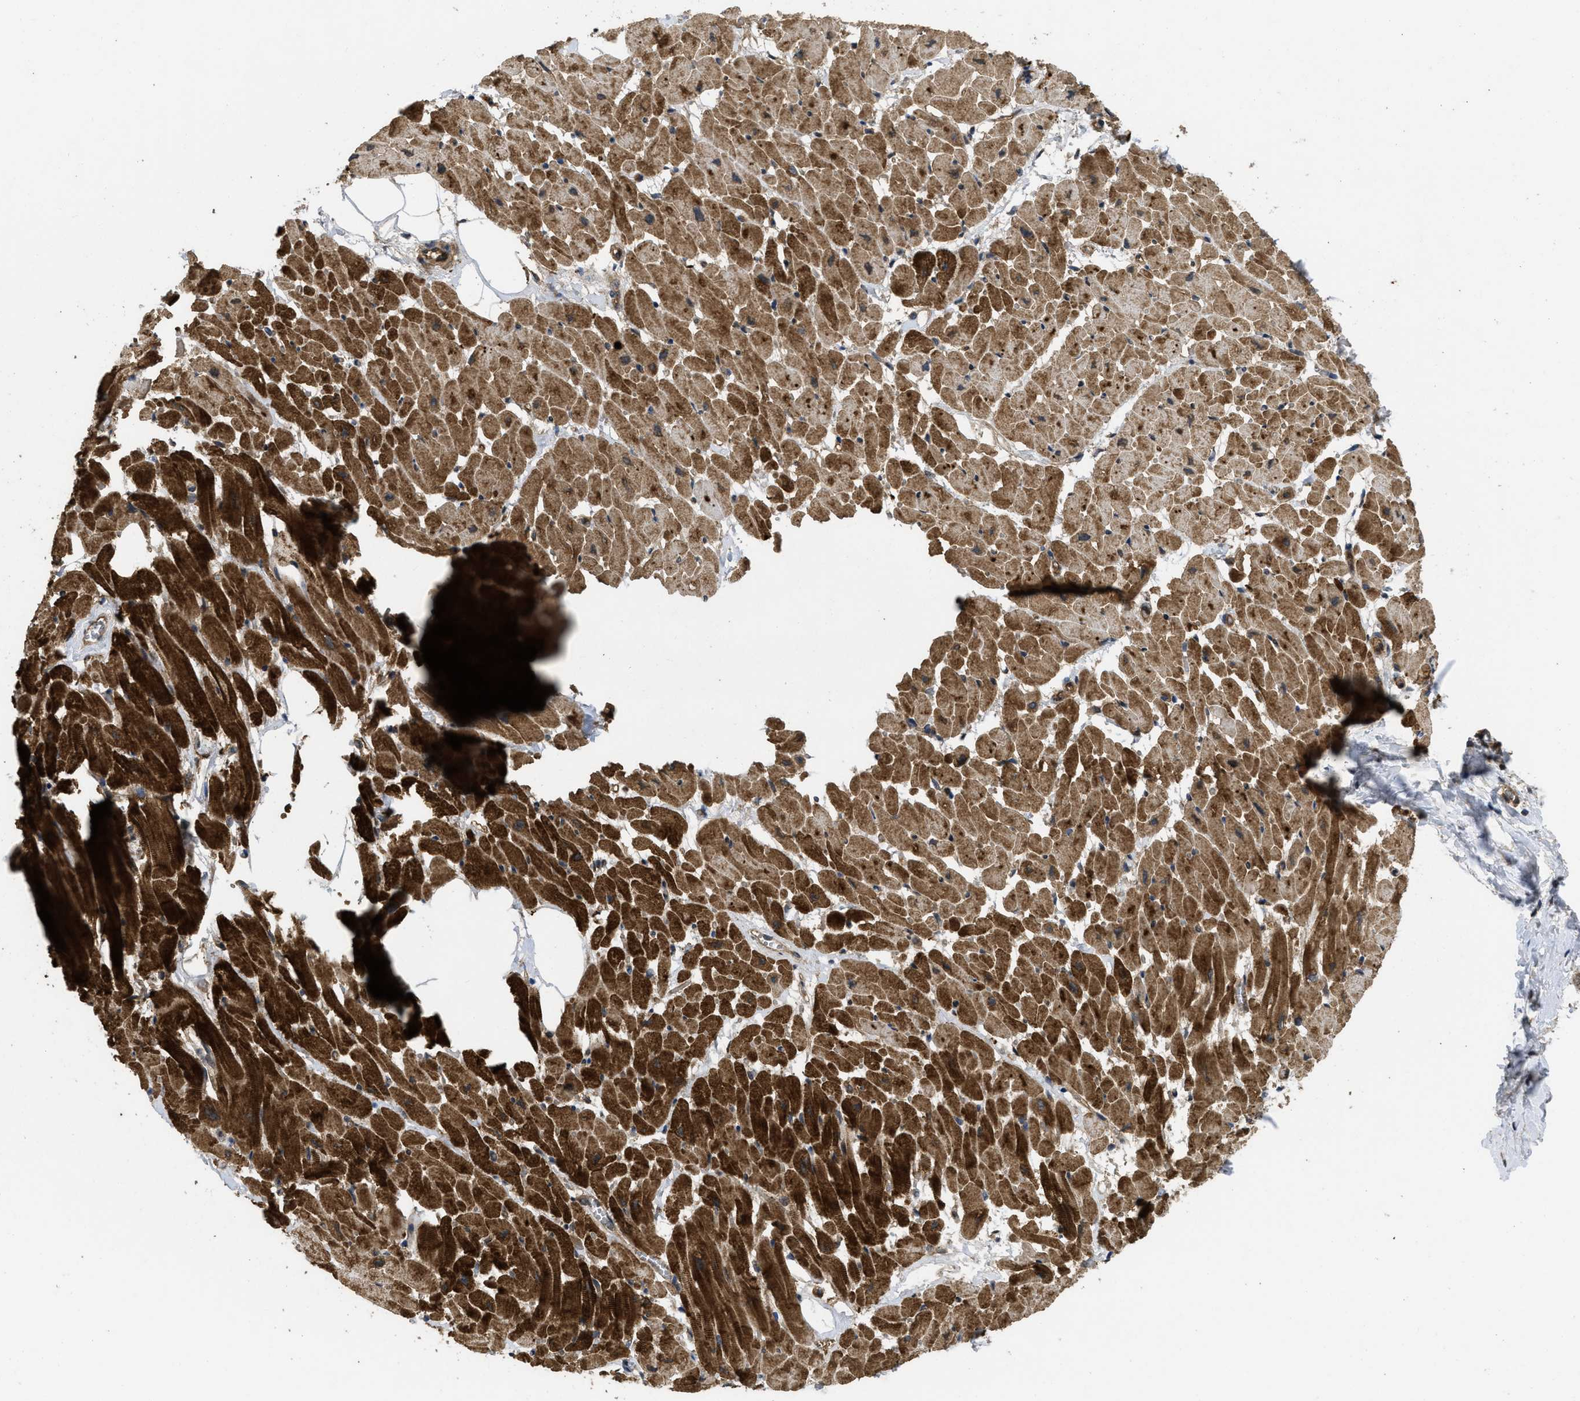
{"staining": {"intensity": "strong", "quantity": ">75%", "location": "cytoplasmic/membranous"}, "tissue": "heart muscle", "cell_type": "Cardiomyocytes", "image_type": "normal", "snomed": [{"axis": "morphology", "description": "Normal tissue, NOS"}, {"axis": "topography", "description": "Heart"}], "caption": "Immunohistochemistry of benign heart muscle exhibits high levels of strong cytoplasmic/membranous expression in approximately >75% of cardiomyocytes. (Brightfield microscopy of DAB IHC at high magnification).", "gene": "FZD6", "patient": {"sex": "female", "age": 19}}